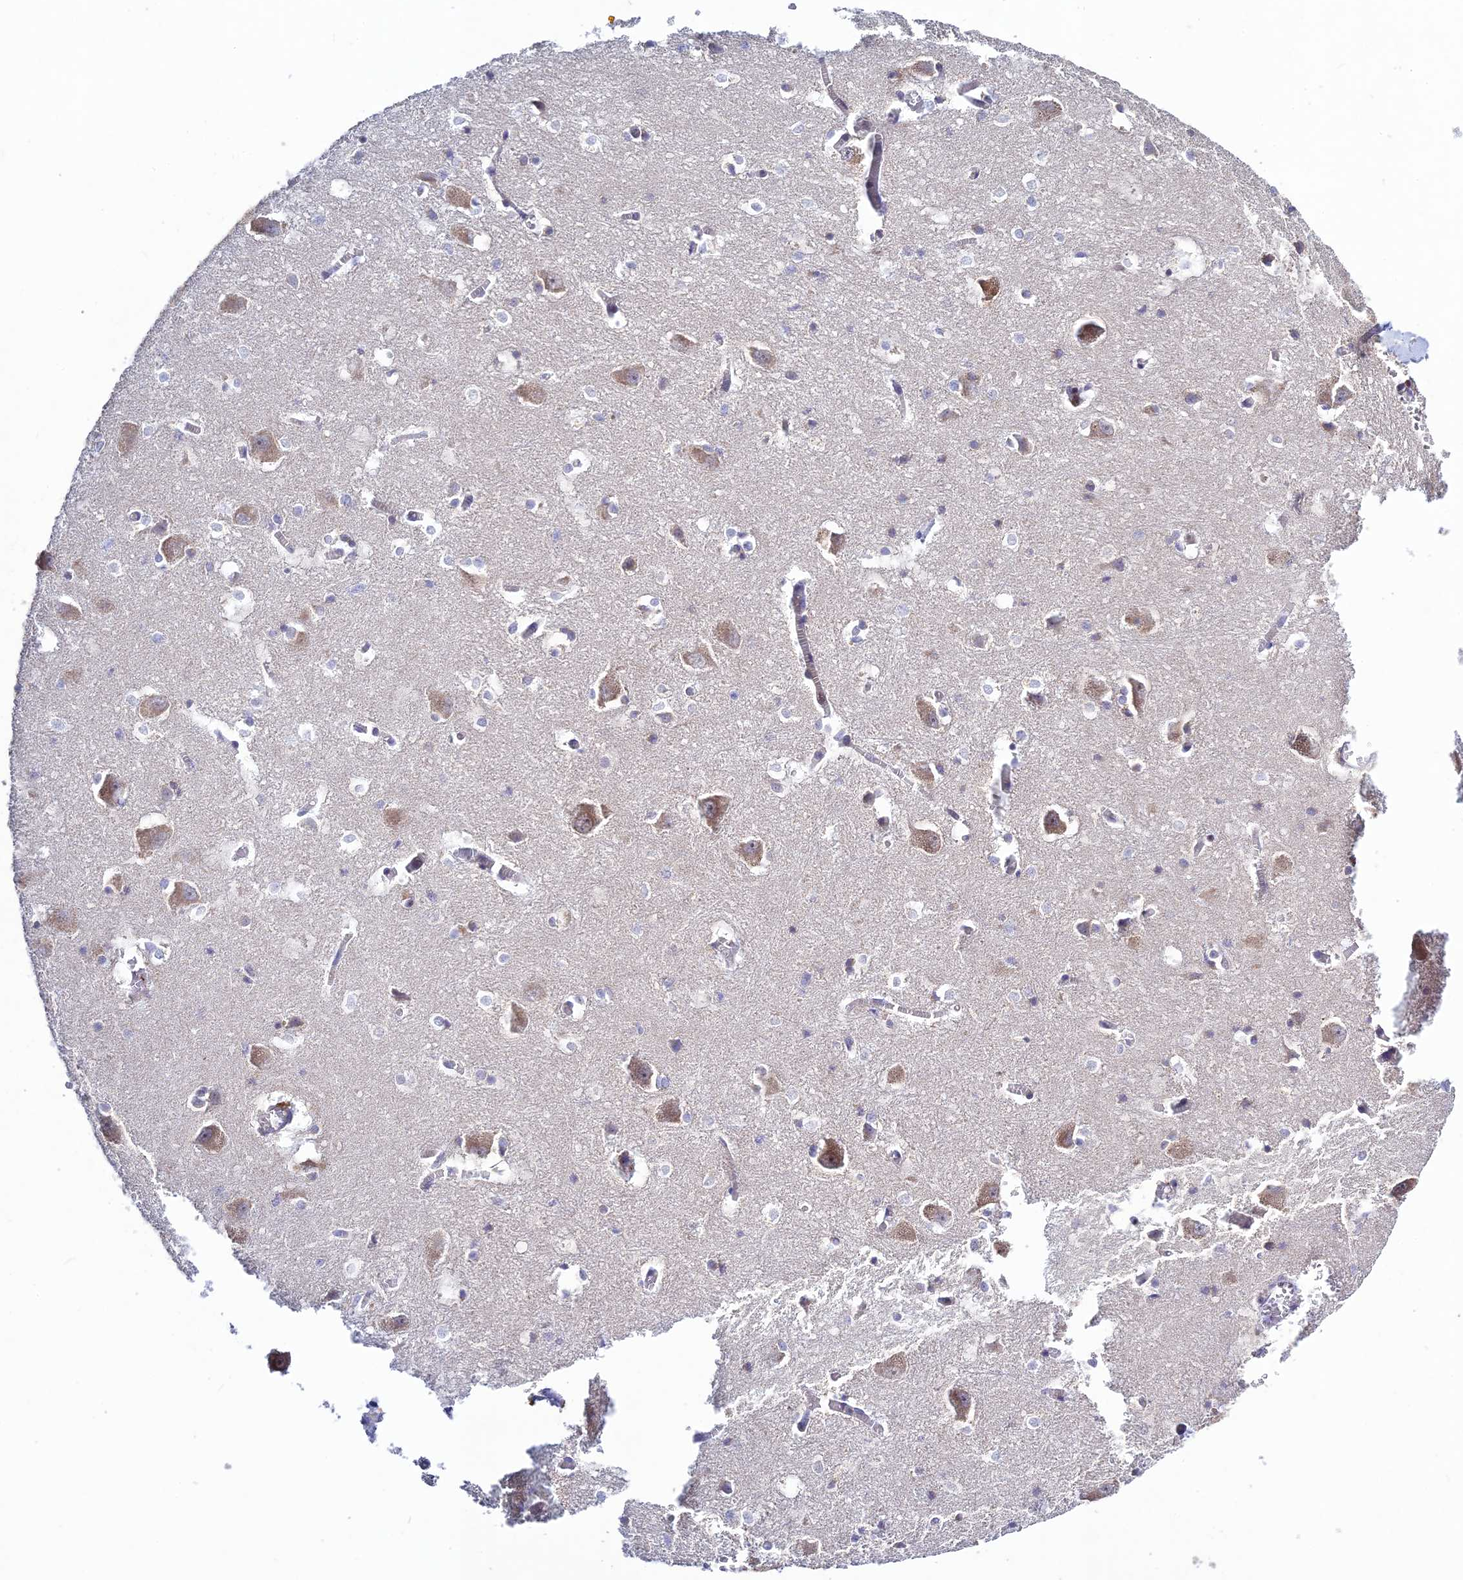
{"staining": {"intensity": "negative", "quantity": "none", "location": "none"}, "tissue": "caudate", "cell_type": "Glial cells", "image_type": "normal", "snomed": [{"axis": "morphology", "description": "Normal tissue, NOS"}, {"axis": "topography", "description": "Lateral ventricle wall"}], "caption": "Immunohistochemistry (IHC) of benign human caudate reveals no positivity in glial cells.", "gene": "CHST5", "patient": {"sex": "male", "age": 37}}